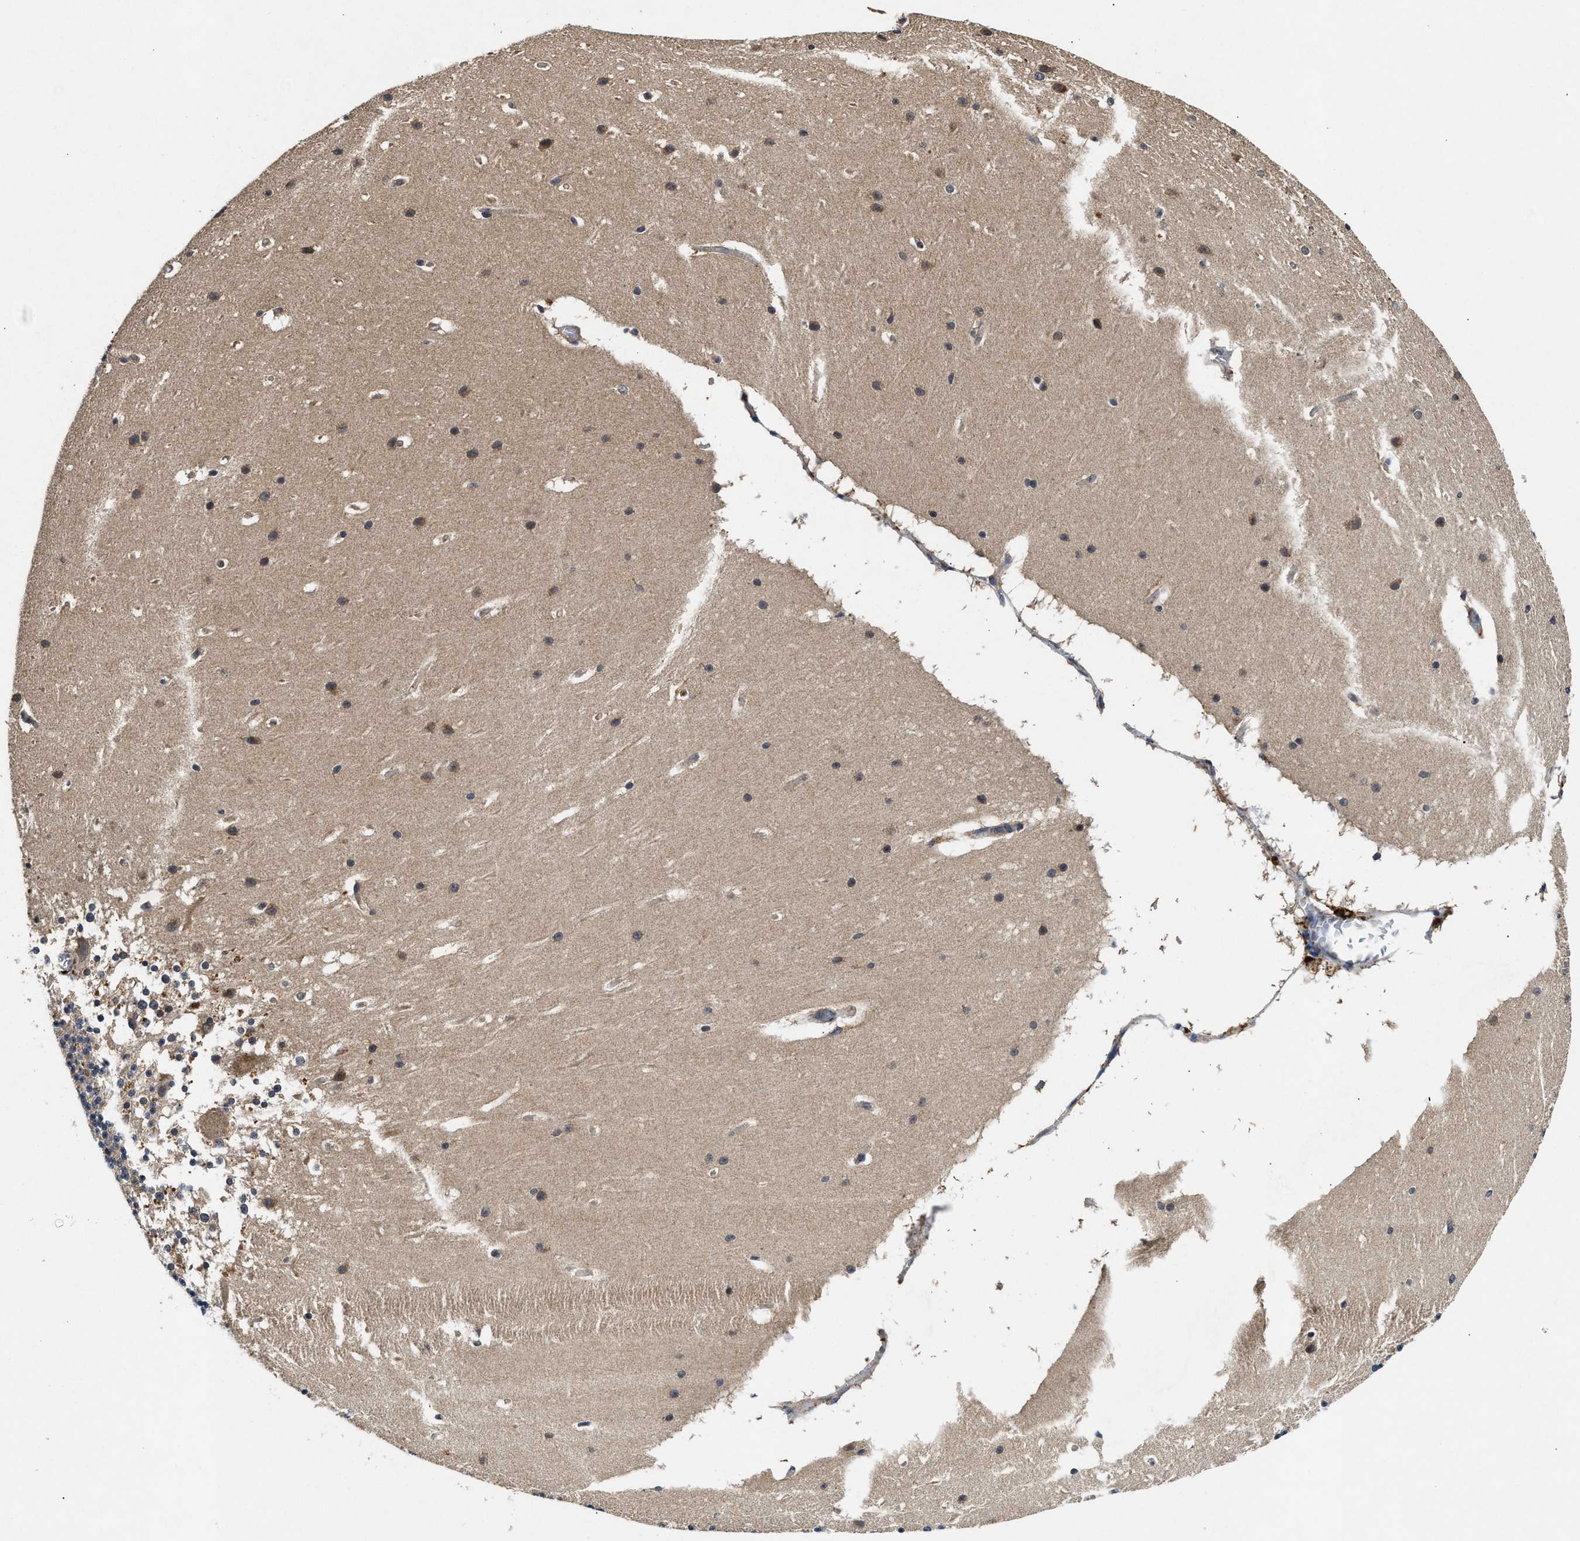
{"staining": {"intensity": "weak", "quantity": "<25%", "location": "cytoplasmic/membranous"}, "tissue": "cerebellum", "cell_type": "Cells in granular layer", "image_type": "normal", "snomed": [{"axis": "morphology", "description": "Normal tissue, NOS"}, {"axis": "topography", "description": "Cerebellum"}], "caption": "DAB (3,3'-diaminobenzidine) immunohistochemical staining of normal human cerebellum demonstrates no significant expression in cells in granular layer.", "gene": "PDAP1", "patient": {"sex": "female", "age": 19}}